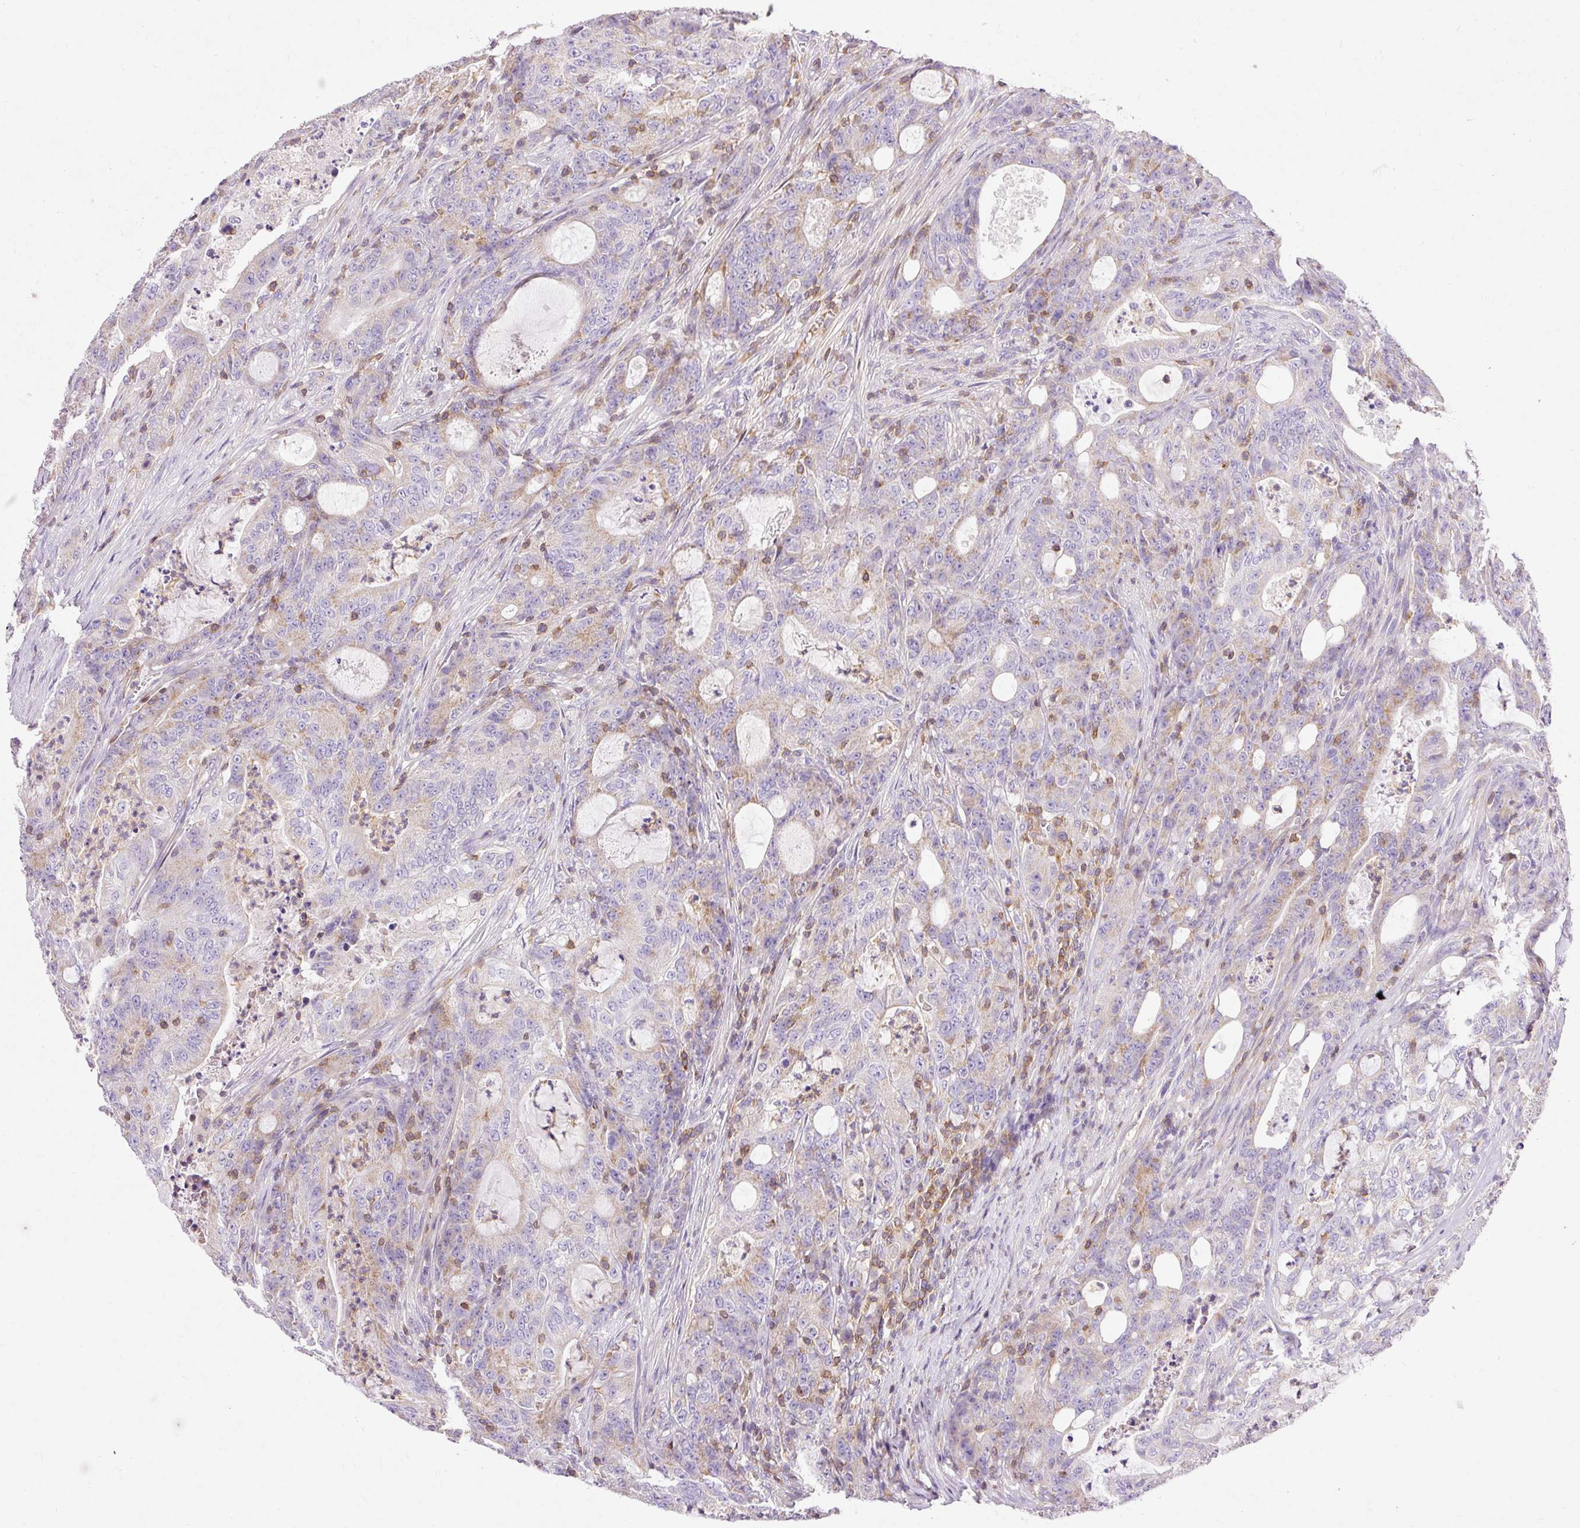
{"staining": {"intensity": "weak", "quantity": "<25%", "location": "cytoplasmic/membranous"}, "tissue": "colorectal cancer", "cell_type": "Tumor cells", "image_type": "cancer", "snomed": [{"axis": "morphology", "description": "Adenocarcinoma, NOS"}, {"axis": "topography", "description": "Colon"}], "caption": "Immunohistochemical staining of human colorectal cancer (adenocarcinoma) shows no significant staining in tumor cells.", "gene": "IMMT", "patient": {"sex": "male", "age": 83}}